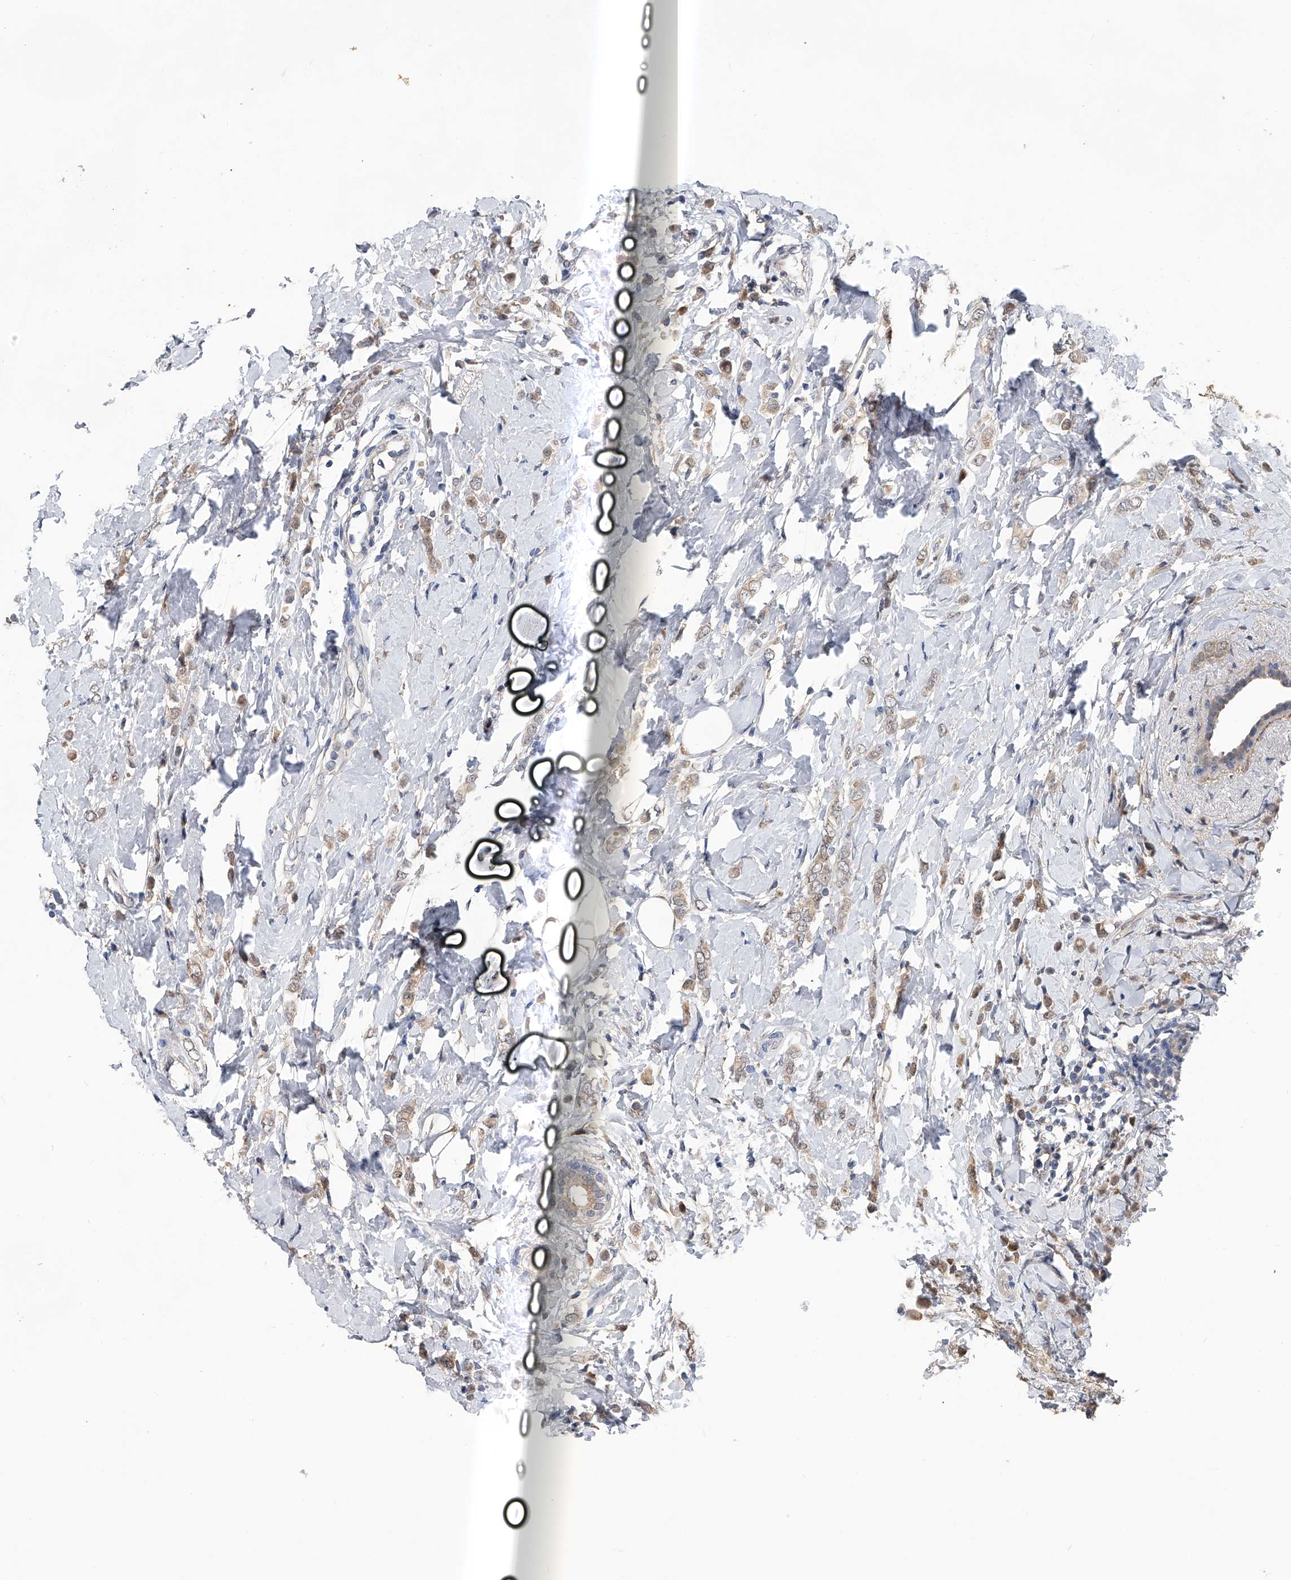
{"staining": {"intensity": "weak", "quantity": ">75%", "location": "cytoplasmic/membranous"}, "tissue": "breast cancer", "cell_type": "Tumor cells", "image_type": "cancer", "snomed": [{"axis": "morphology", "description": "Lobular carcinoma"}, {"axis": "topography", "description": "Breast"}], "caption": "Immunohistochemical staining of human lobular carcinoma (breast) demonstrates low levels of weak cytoplasmic/membranous expression in approximately >75% of tumor cells.", "gene": "PGM3", "patient": {"sex": "female", "age": 47}}